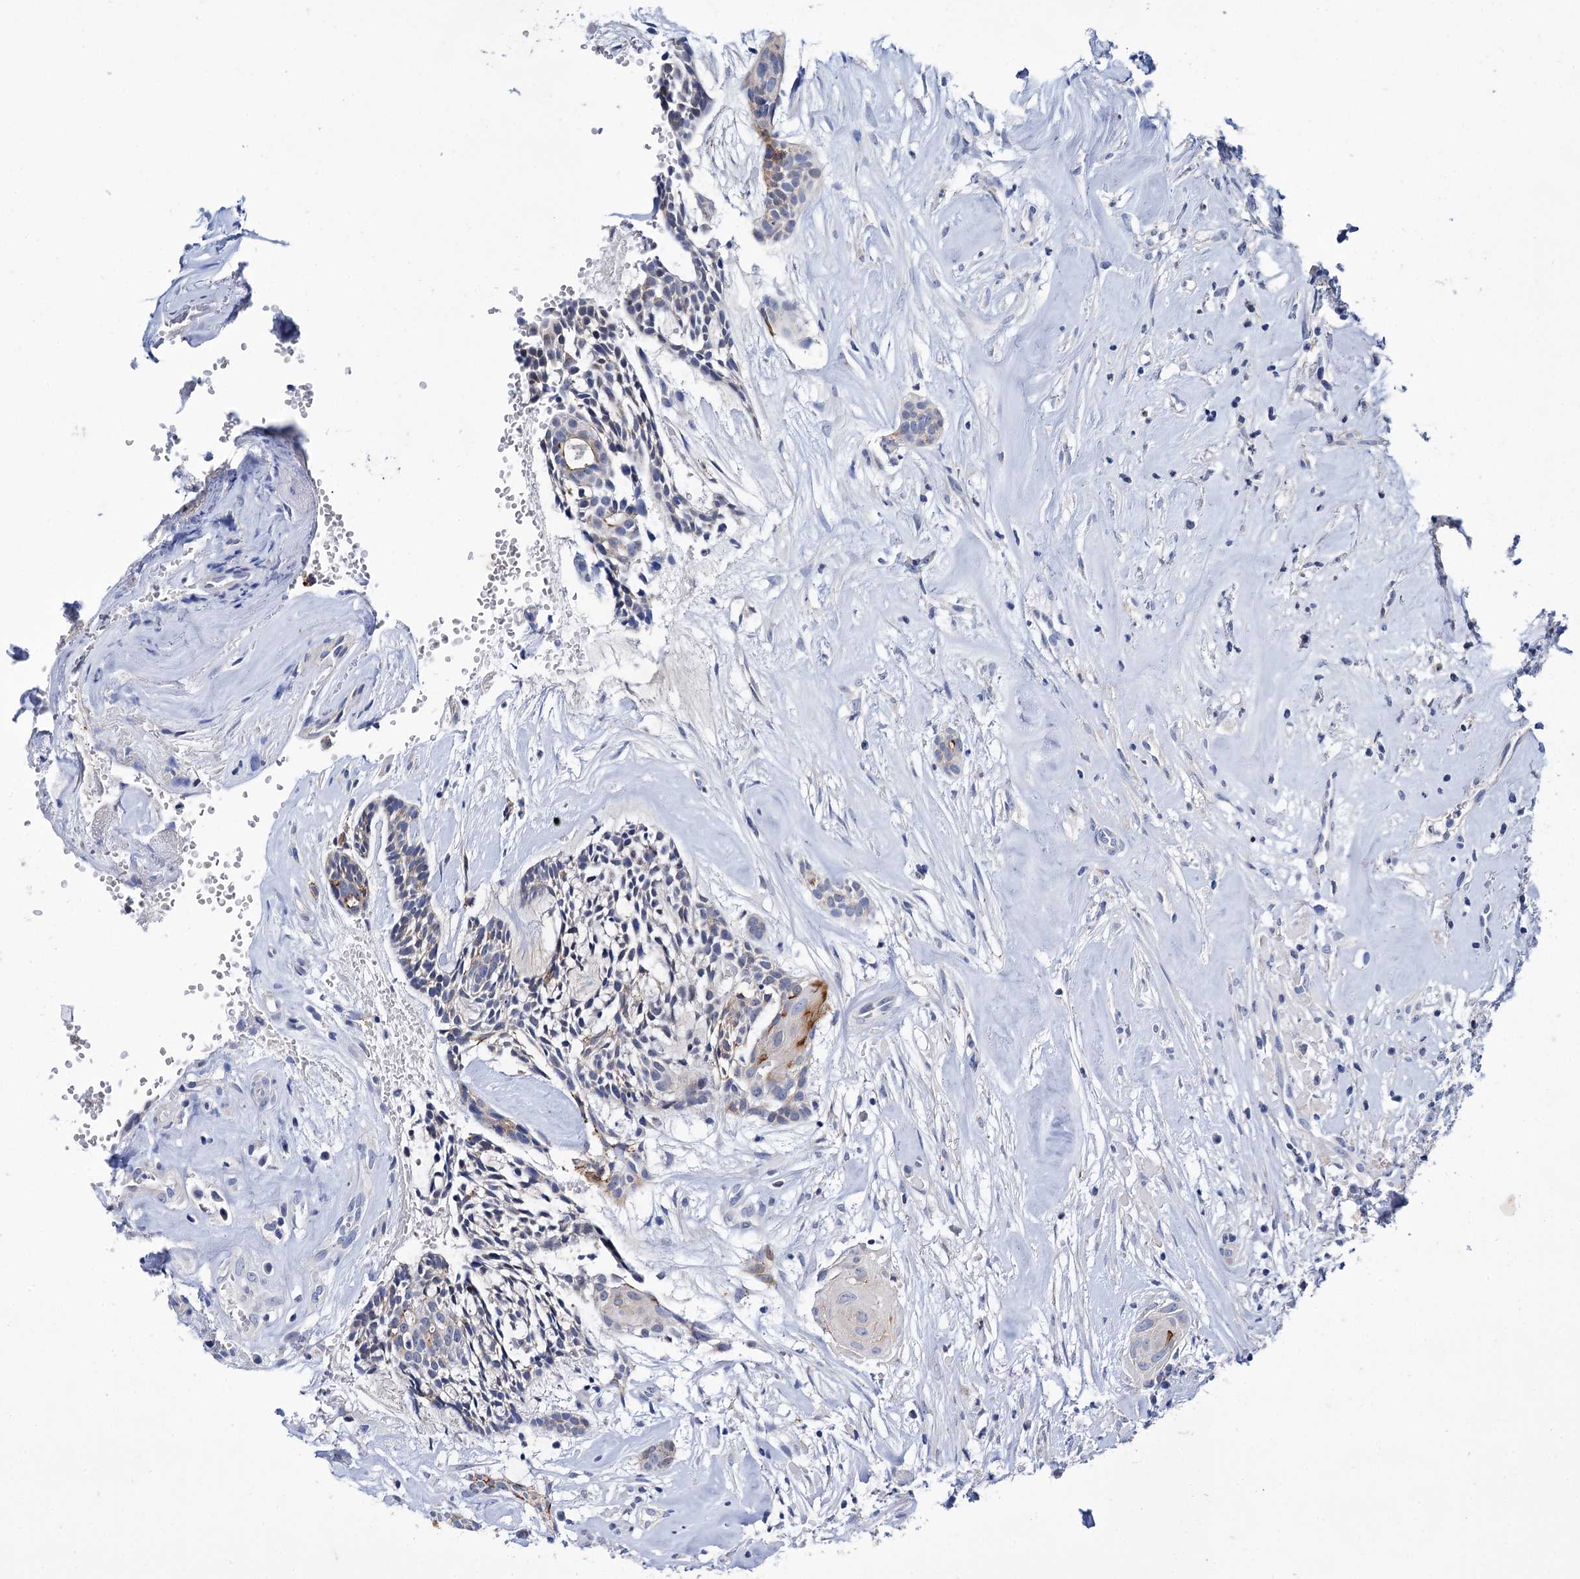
{"staining": {"intensity": "negative", "quantity": "none", "location": "none"}, "tissue": "head and neck cancer", "cell_type": "Tumor cells", "image_type": "cancer", "snomed": [{"axis": "morphology", "description": "Adenocarcinoma, NOS"}, {"axis": "topography", "description": "Subcutis"}, {"axis": "topography", "description": "Head-Neck"}], "caption": "Immunohistochemistry (IHC) photomicrograph of human adenocarcinoma (head and neck) stained for a protein (brown), which shows no positivity in tumor cells.", "gene": "MID1IP1", "patient": {"sex": "female", "age": 73}}